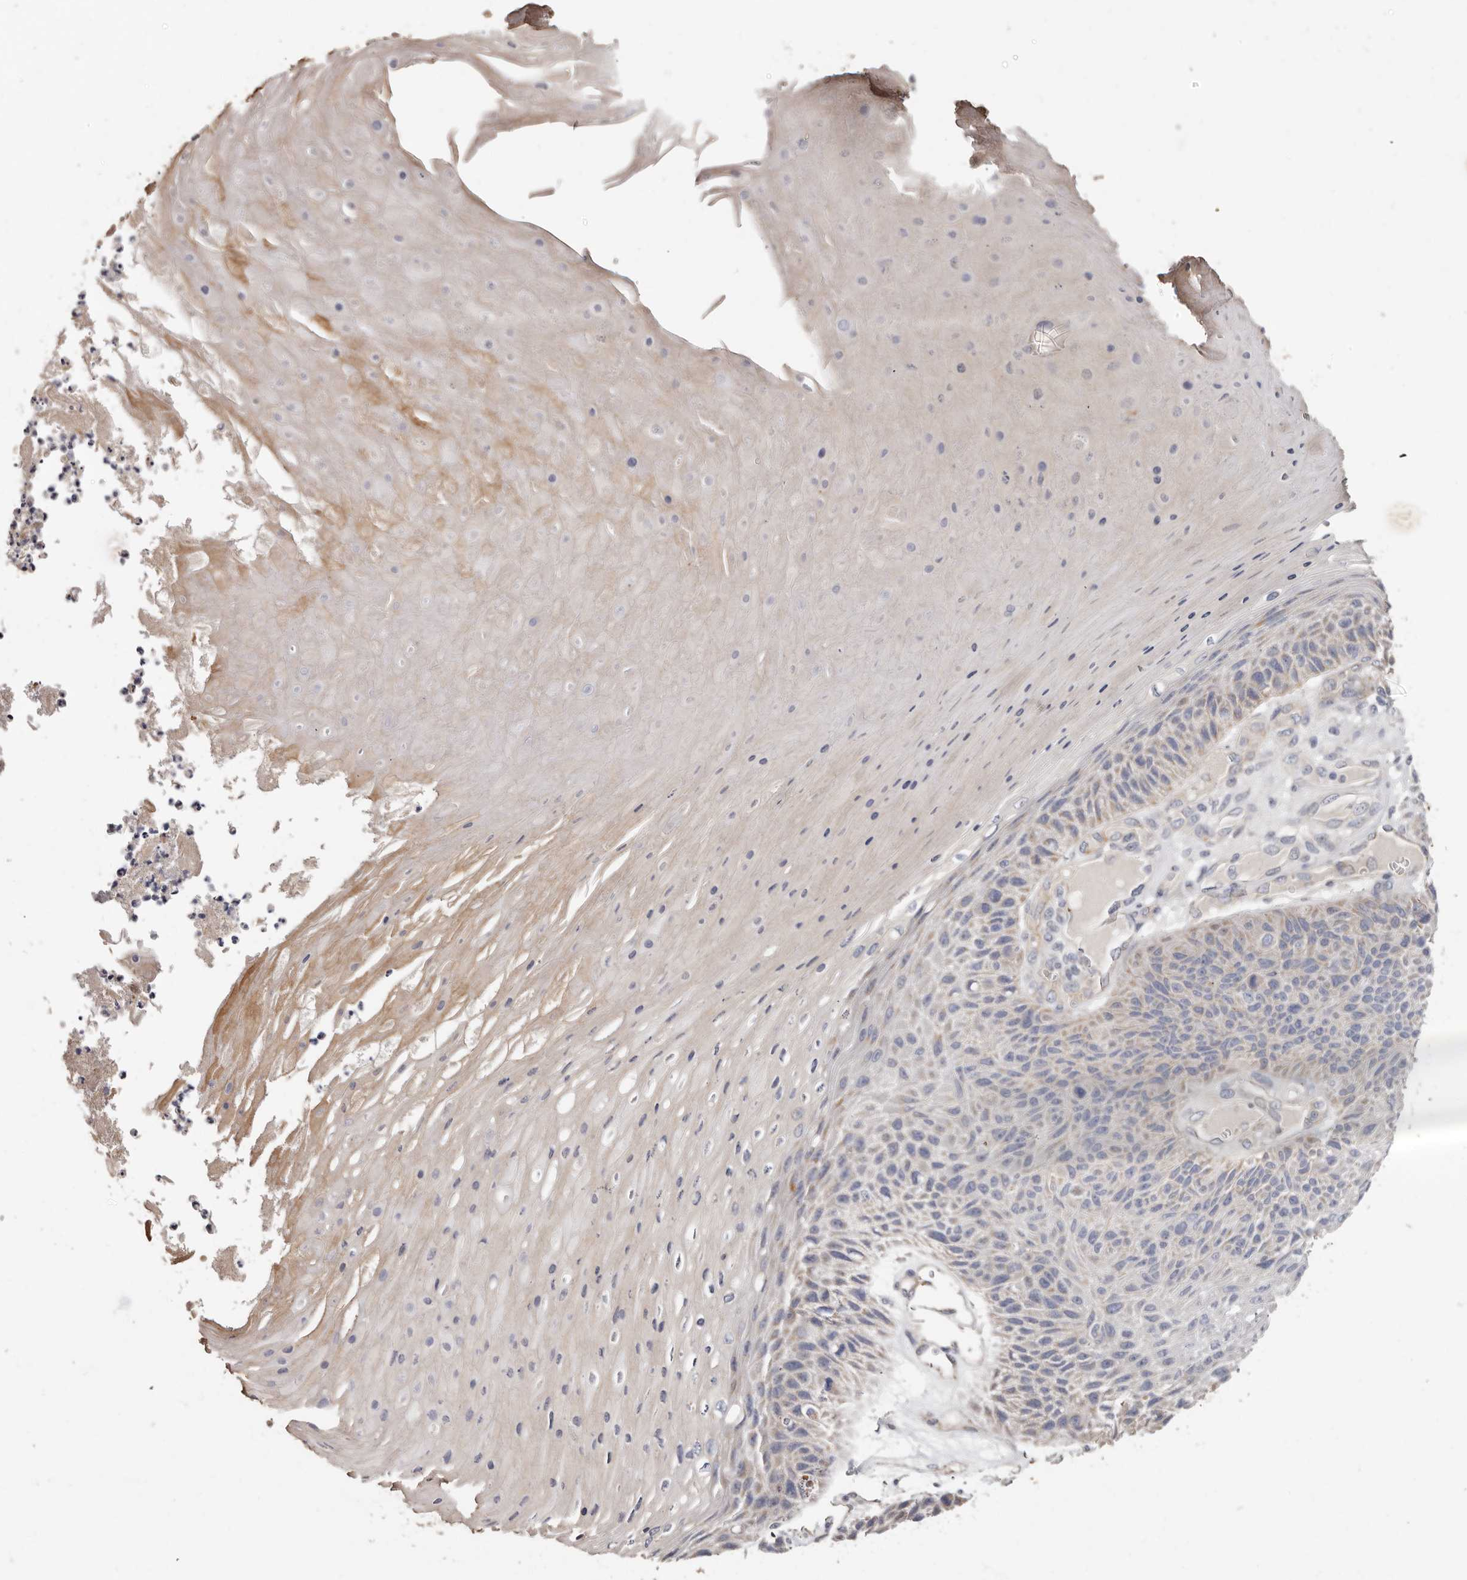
{"staining": {"intensity": "weak", "quantity": "<25%", "location": "cytoplasmic/membranous"}, "tissue": "skin cancer", "cell_type": "Tumor cells", "image_type": "cancer", "snomed": [{"axis": "morphology", "description": "Squamous cell carcinoma, NOS"}, {"axis": "topography", "description": "Skin"}], "caption": "Micrograph shows no protein staining in tumor cells of skin cancer (squamous cell carcinoma) tissue. (Brightfield microscopy of DAB (3,3'-diaminobenzidine) immunohistochemistry at high magnification).", "gene": "SPTA1", "patient": {"sex": "female", "age": 88}}